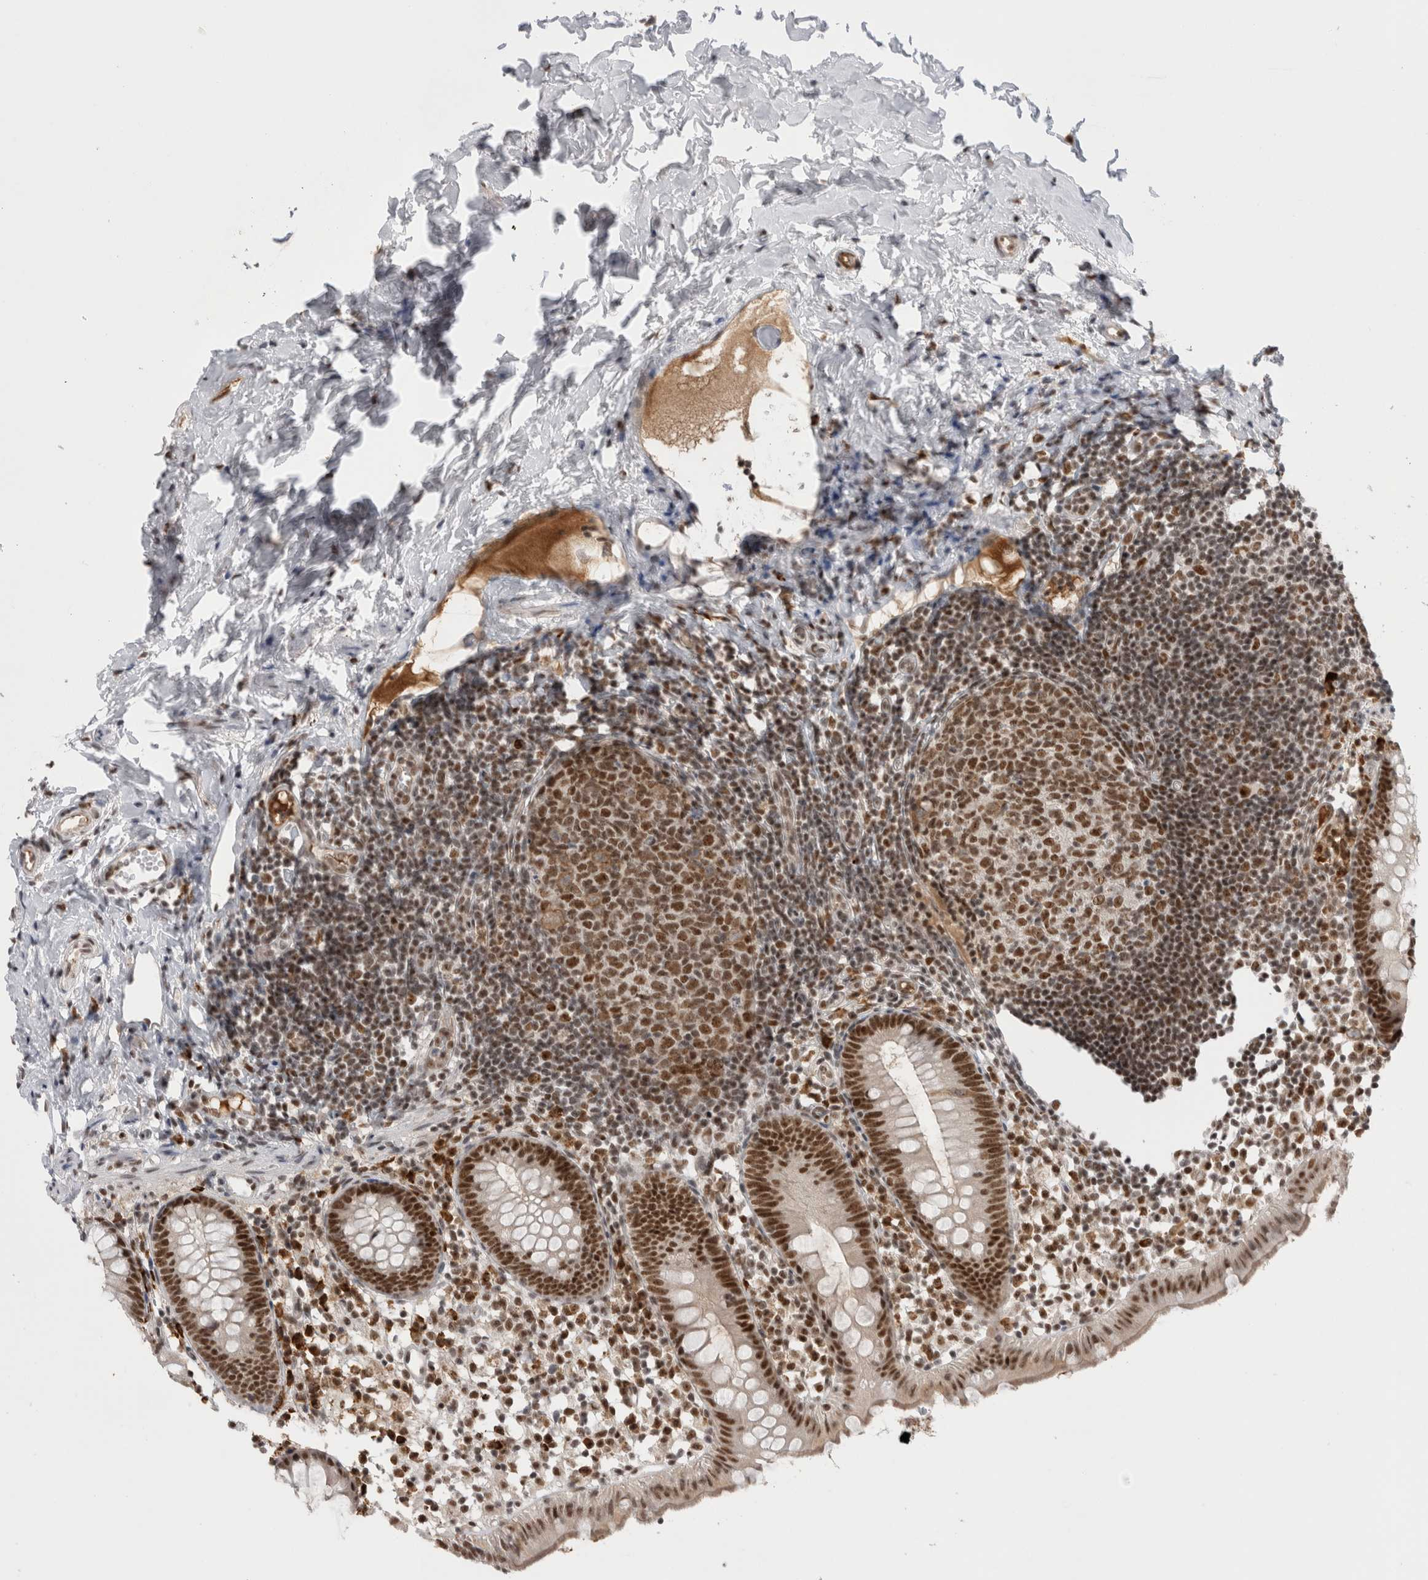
{"staining": {"intensity": "moderate", "quantity": ">75%", "location": "nuclear"}, "tissue": "appendix", "cell_type": "Glandular cells", "image_type": "normal", "snomed": [{"axis": "morphology", "description": "Normal tissue, NOS"}, {"axis": "topography", "description": "Appendix"}], "caption": "Immunohistochemistry micrograph of normal human appendix stained for a protein (brown), which shows medium levels of moderate nuclear positivity in approximately >75% of glandular cells.", "gene": "ZNF24", "patient": {"sex": "female", "age": 20}}